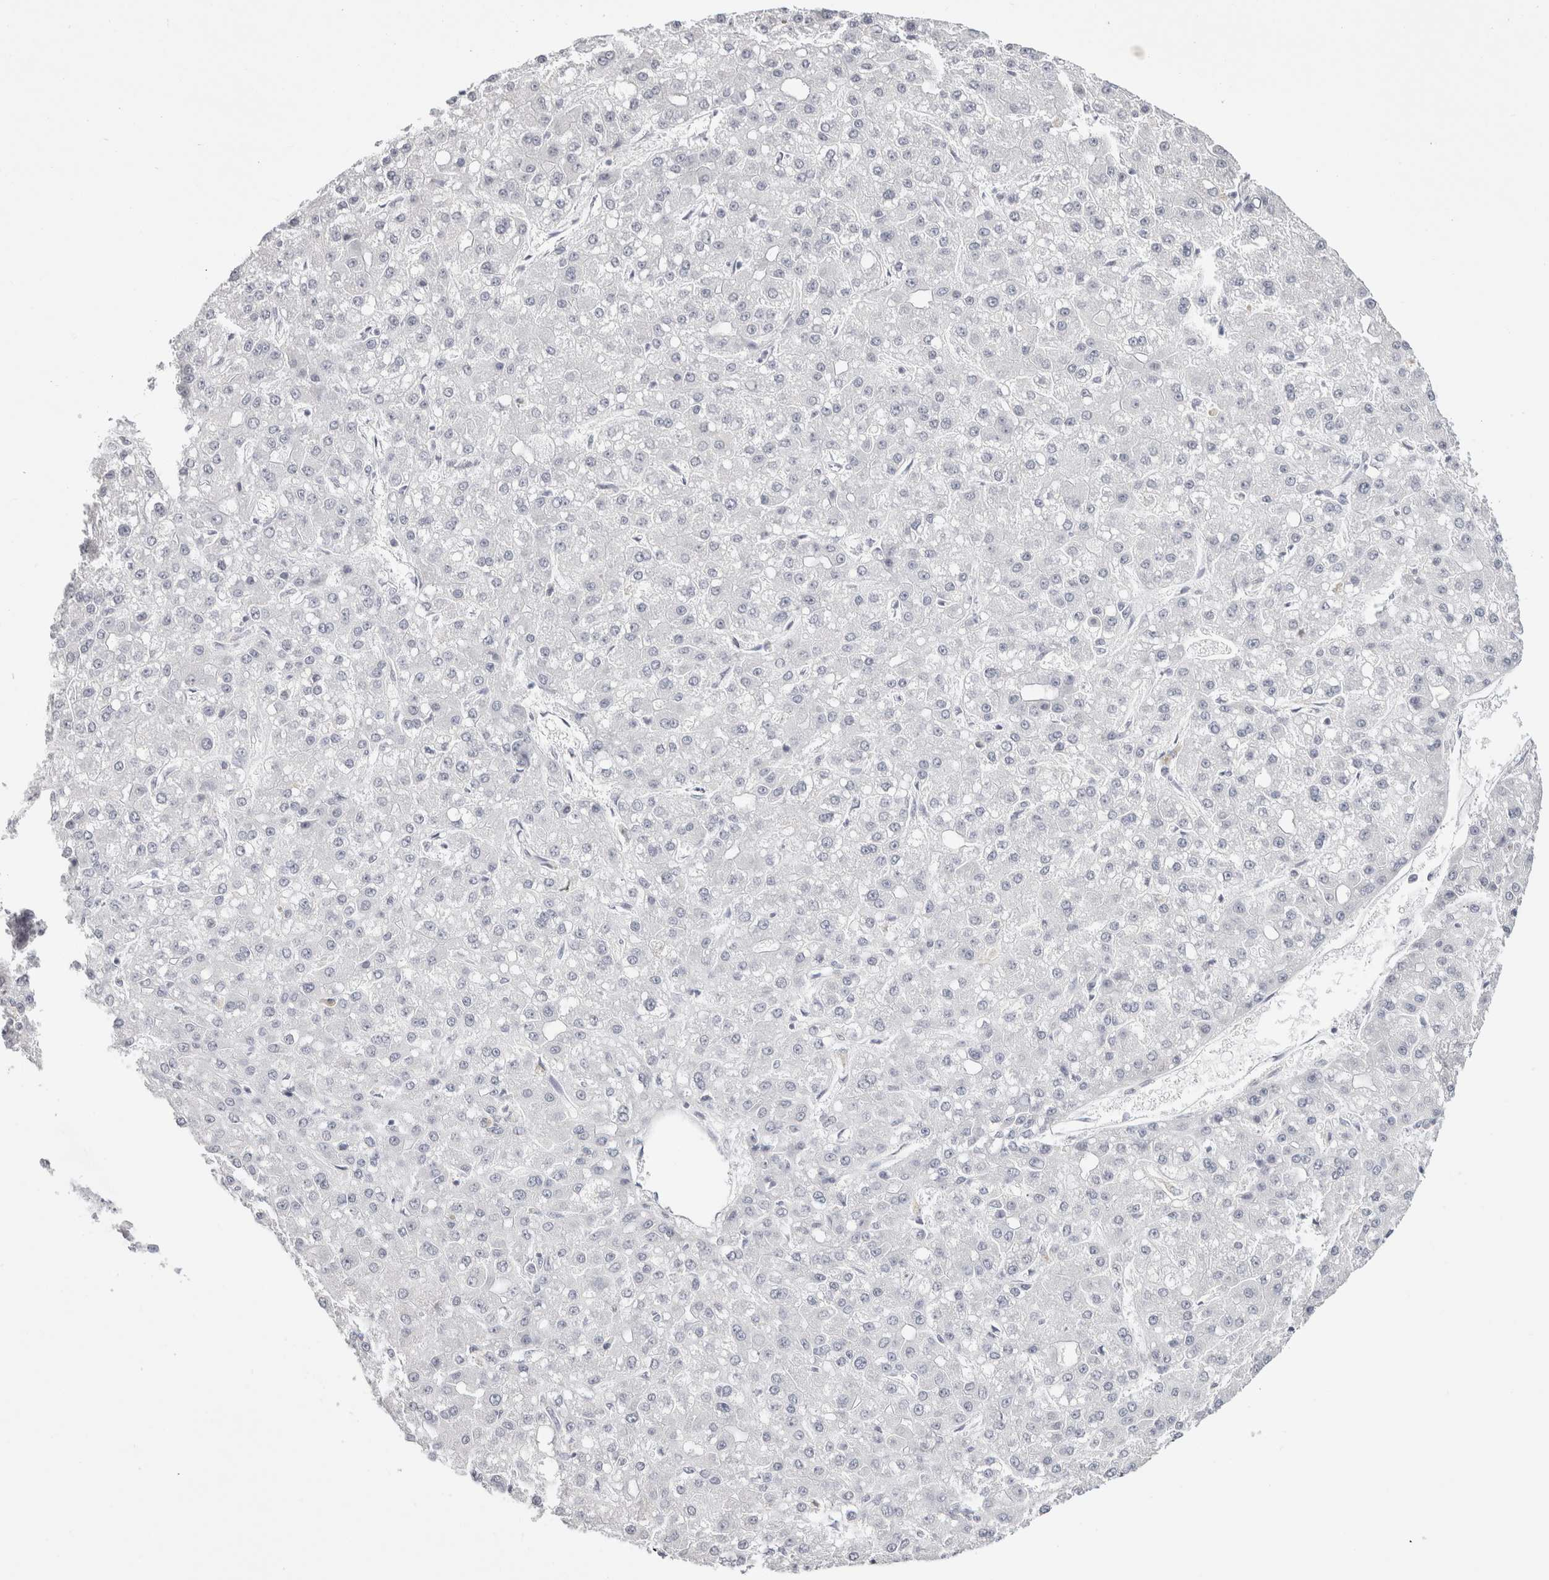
{"staining": {"intensity": "negative", "quantity": "none", "location": "none"}, "tissue": "liver cancer", "cell_type": "Tumor cells", "image_type": "cancer", "snomed": [{"axis": "morphology", "description": "Carcinoma, Hepatocellular, NOS"}, {"axis": "topography", "description": "Liver"}], "caption": "Tumor cells show no significant expression in liver hepatocellular carcinoma. (Immunohistochemistry, brightfield microscopy, high magnification).", "gene": "GARIN1A", "patient": {"sex": "male", "age": 67}}